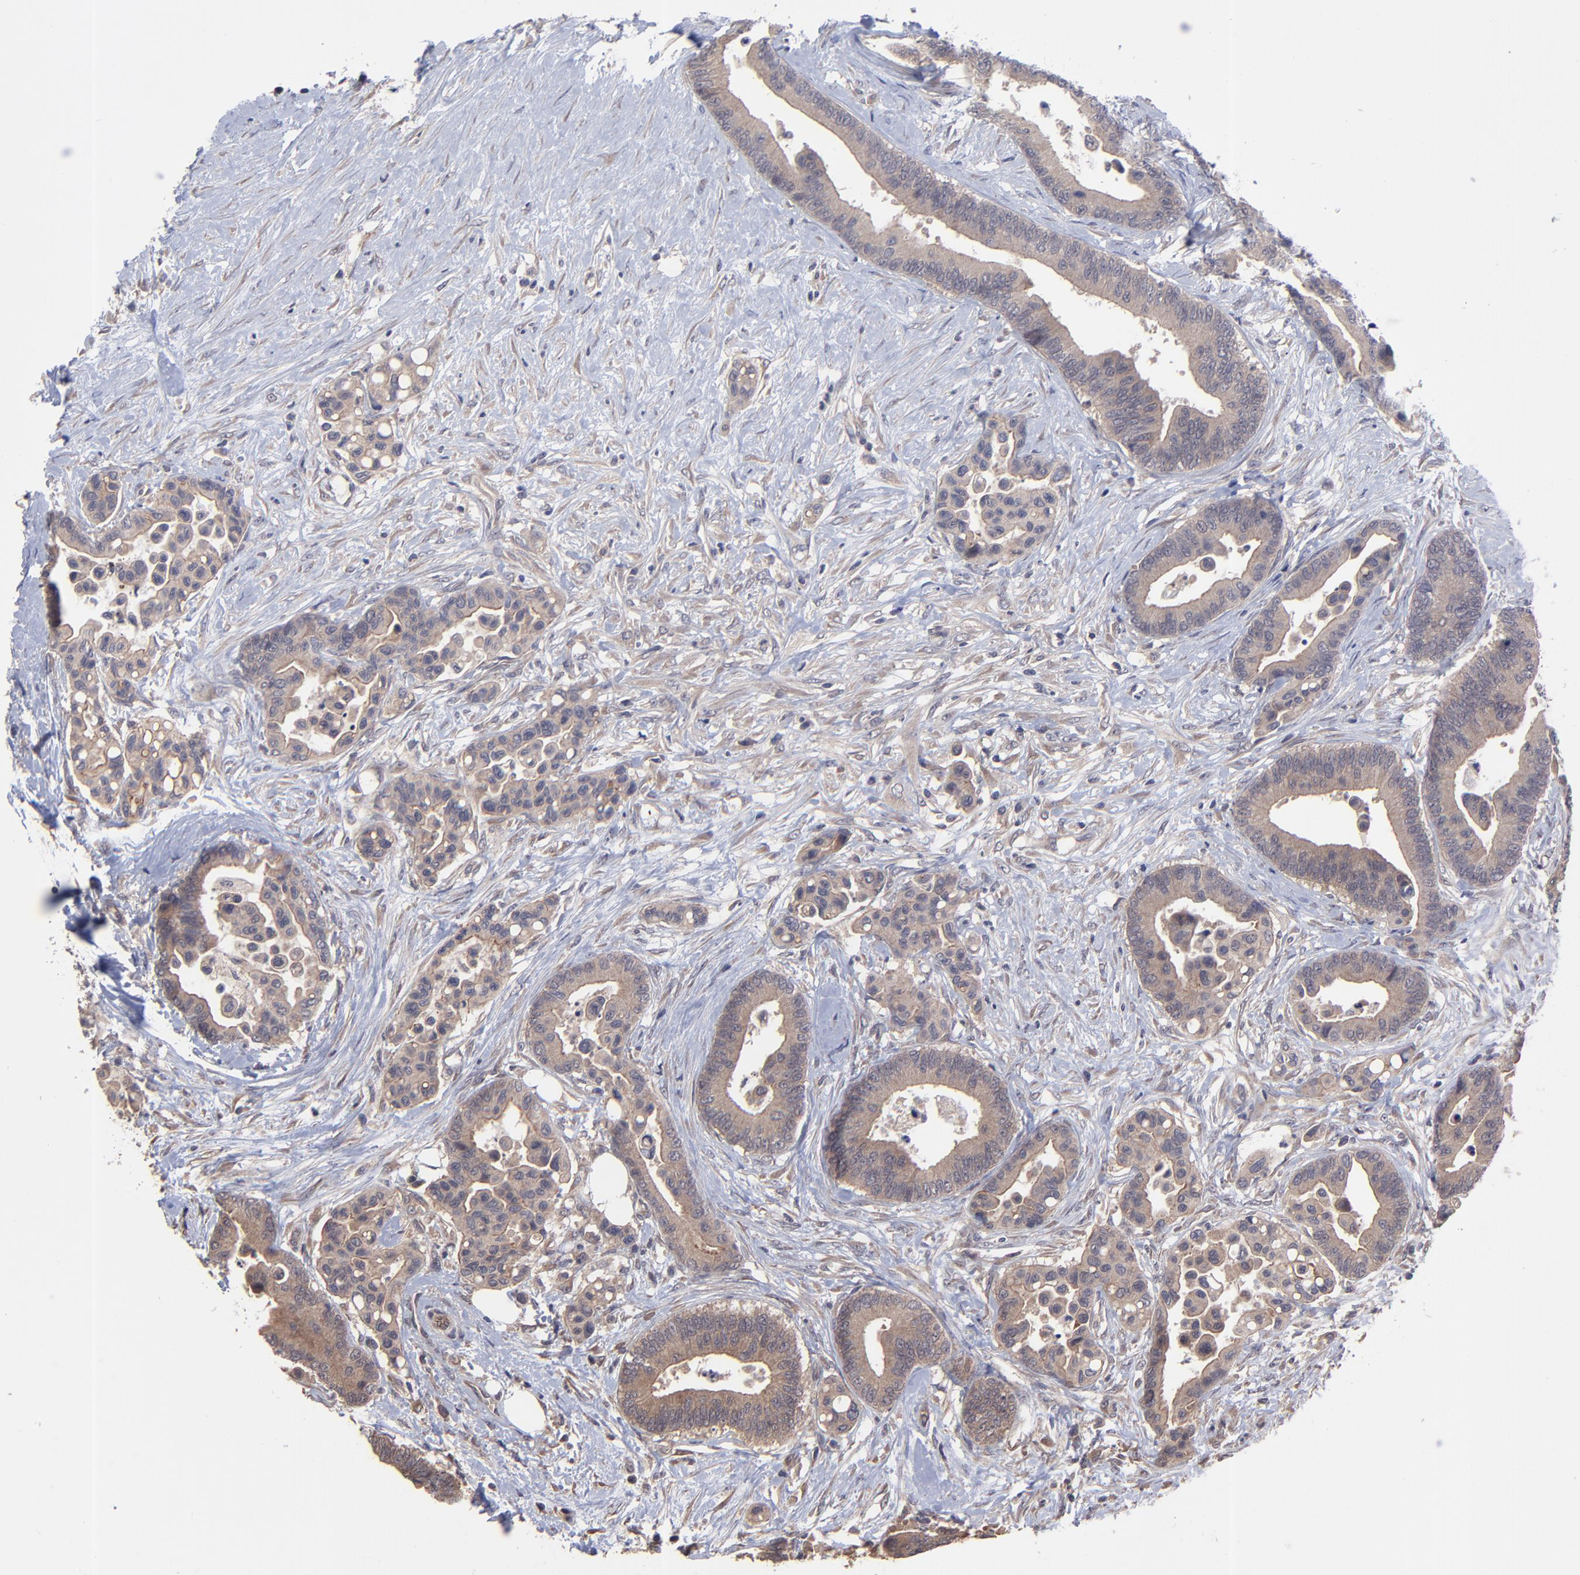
{"staining": {"intensity": "moderate", "quantity": ">75%", "location": "cytoplasmic/membranous"}, "tissue": "colorectal cancer", "cell_type": "Tumor cells", "image_type": "cancer", "snomed": [{"axis": "morphology", "description": "Adenocarcinoma, NOS"}, {"axis": "topography", "description": "Colon"}], "caption": "Tumor cells display medium levels of moderate cytoplasmic/membranous staining in approximately >75% of cells in colorectal adenocarcinoma.", "gene": "ZNF780B", "patient": {"sex": "male", "age": 82}}